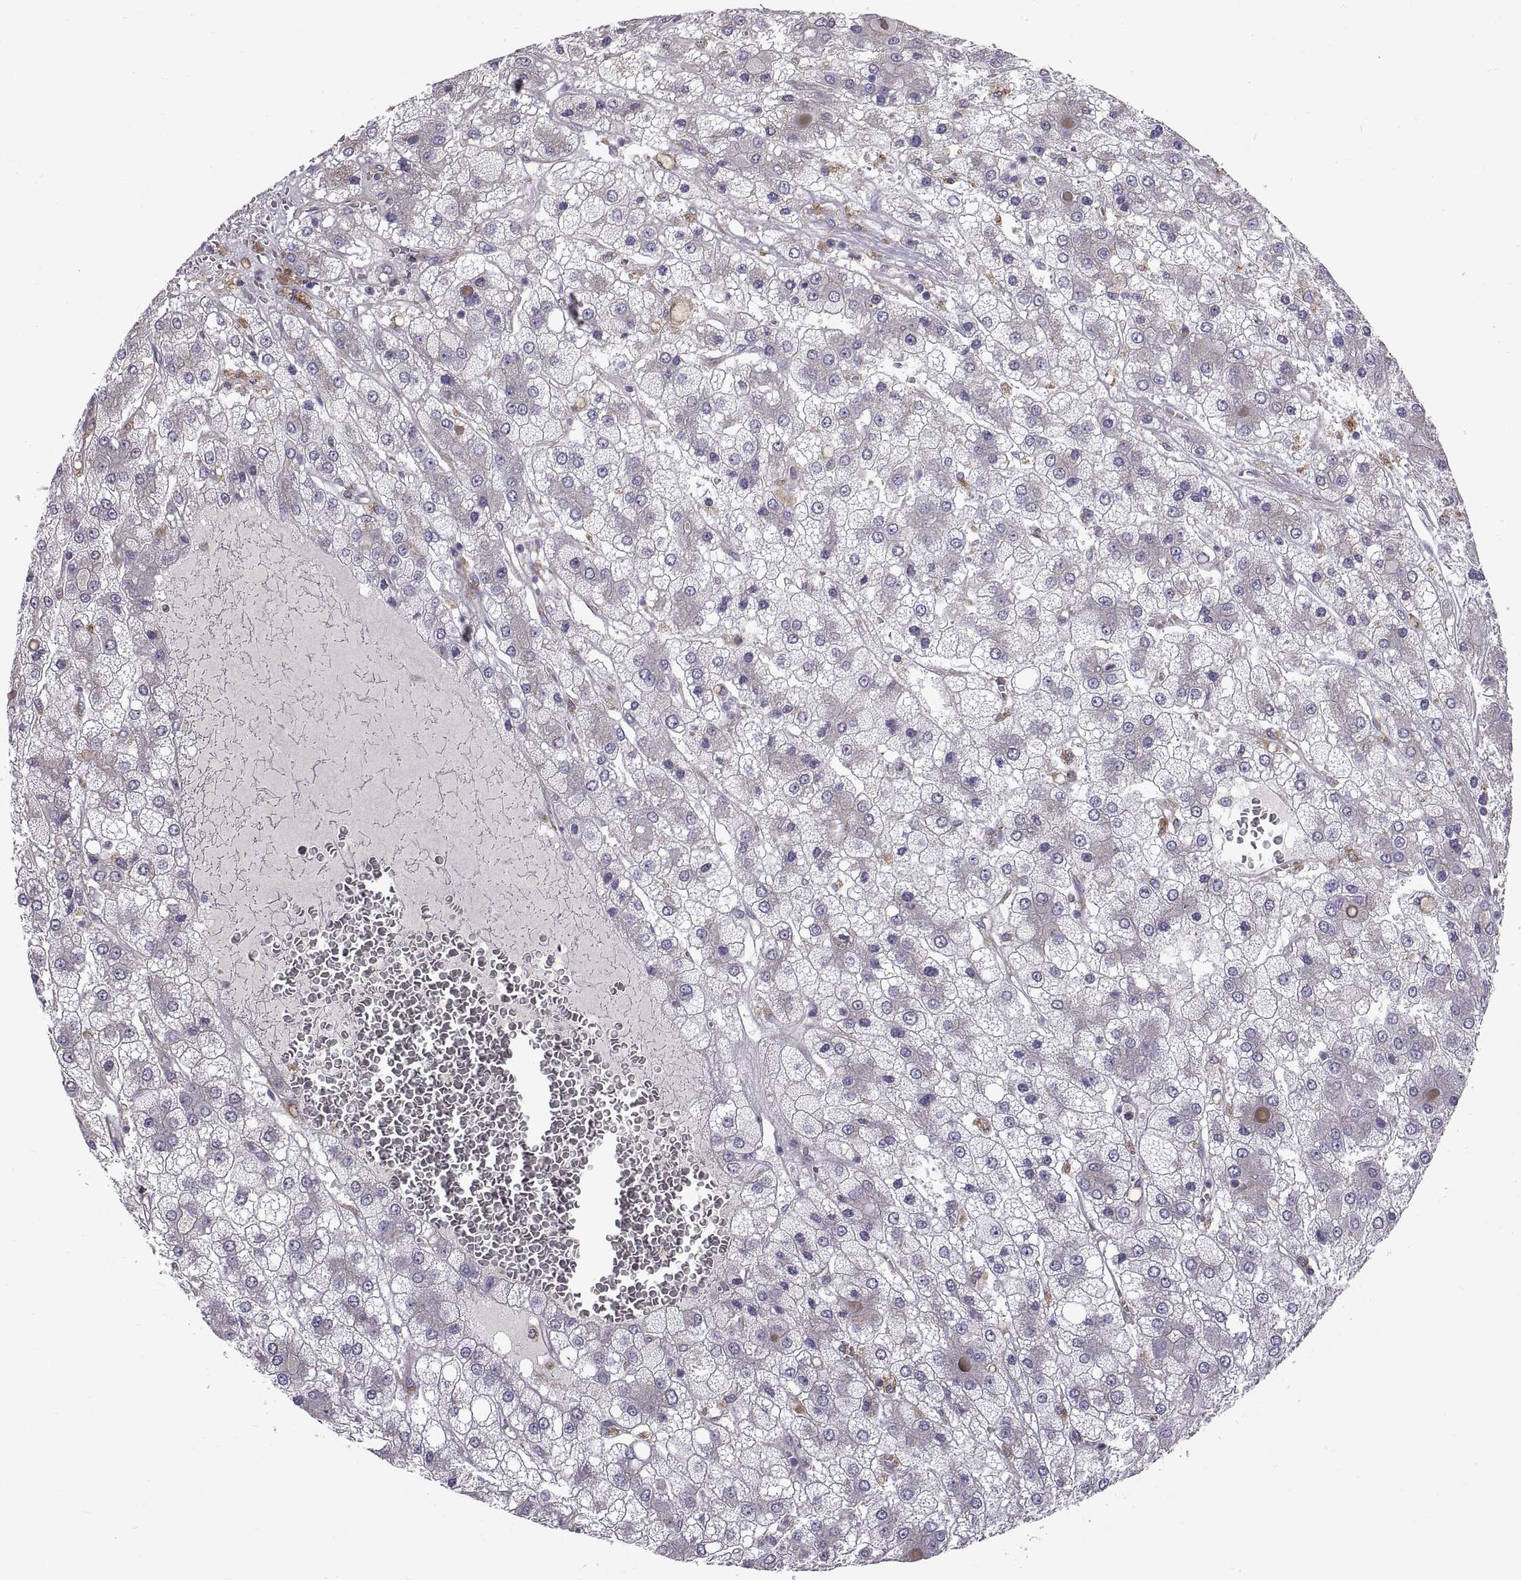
{"staining": {"intensity": "negative", "quantity": "none", "location": "none"}, "tissue": "liver cancer", "cell_type": "Tumor cells", "image_type": "cancer", "snomed": [{"axis": "morphology", "description": "Carcinoma, Hepatocellular, NOS"}, {"axis": "topography", "description": "Liver"}], "caption": "Tumor cells show no significant positivity in liver cancer. The staining was performed using DAB (3,3'-diaminobenzidine) to visualize the protein expression in brown, while the nuclei were stained in blue with hematoxylin (Magnification: 20x).", "gene": "ARSL", "patient": {"sex": "male", "age": 73}}